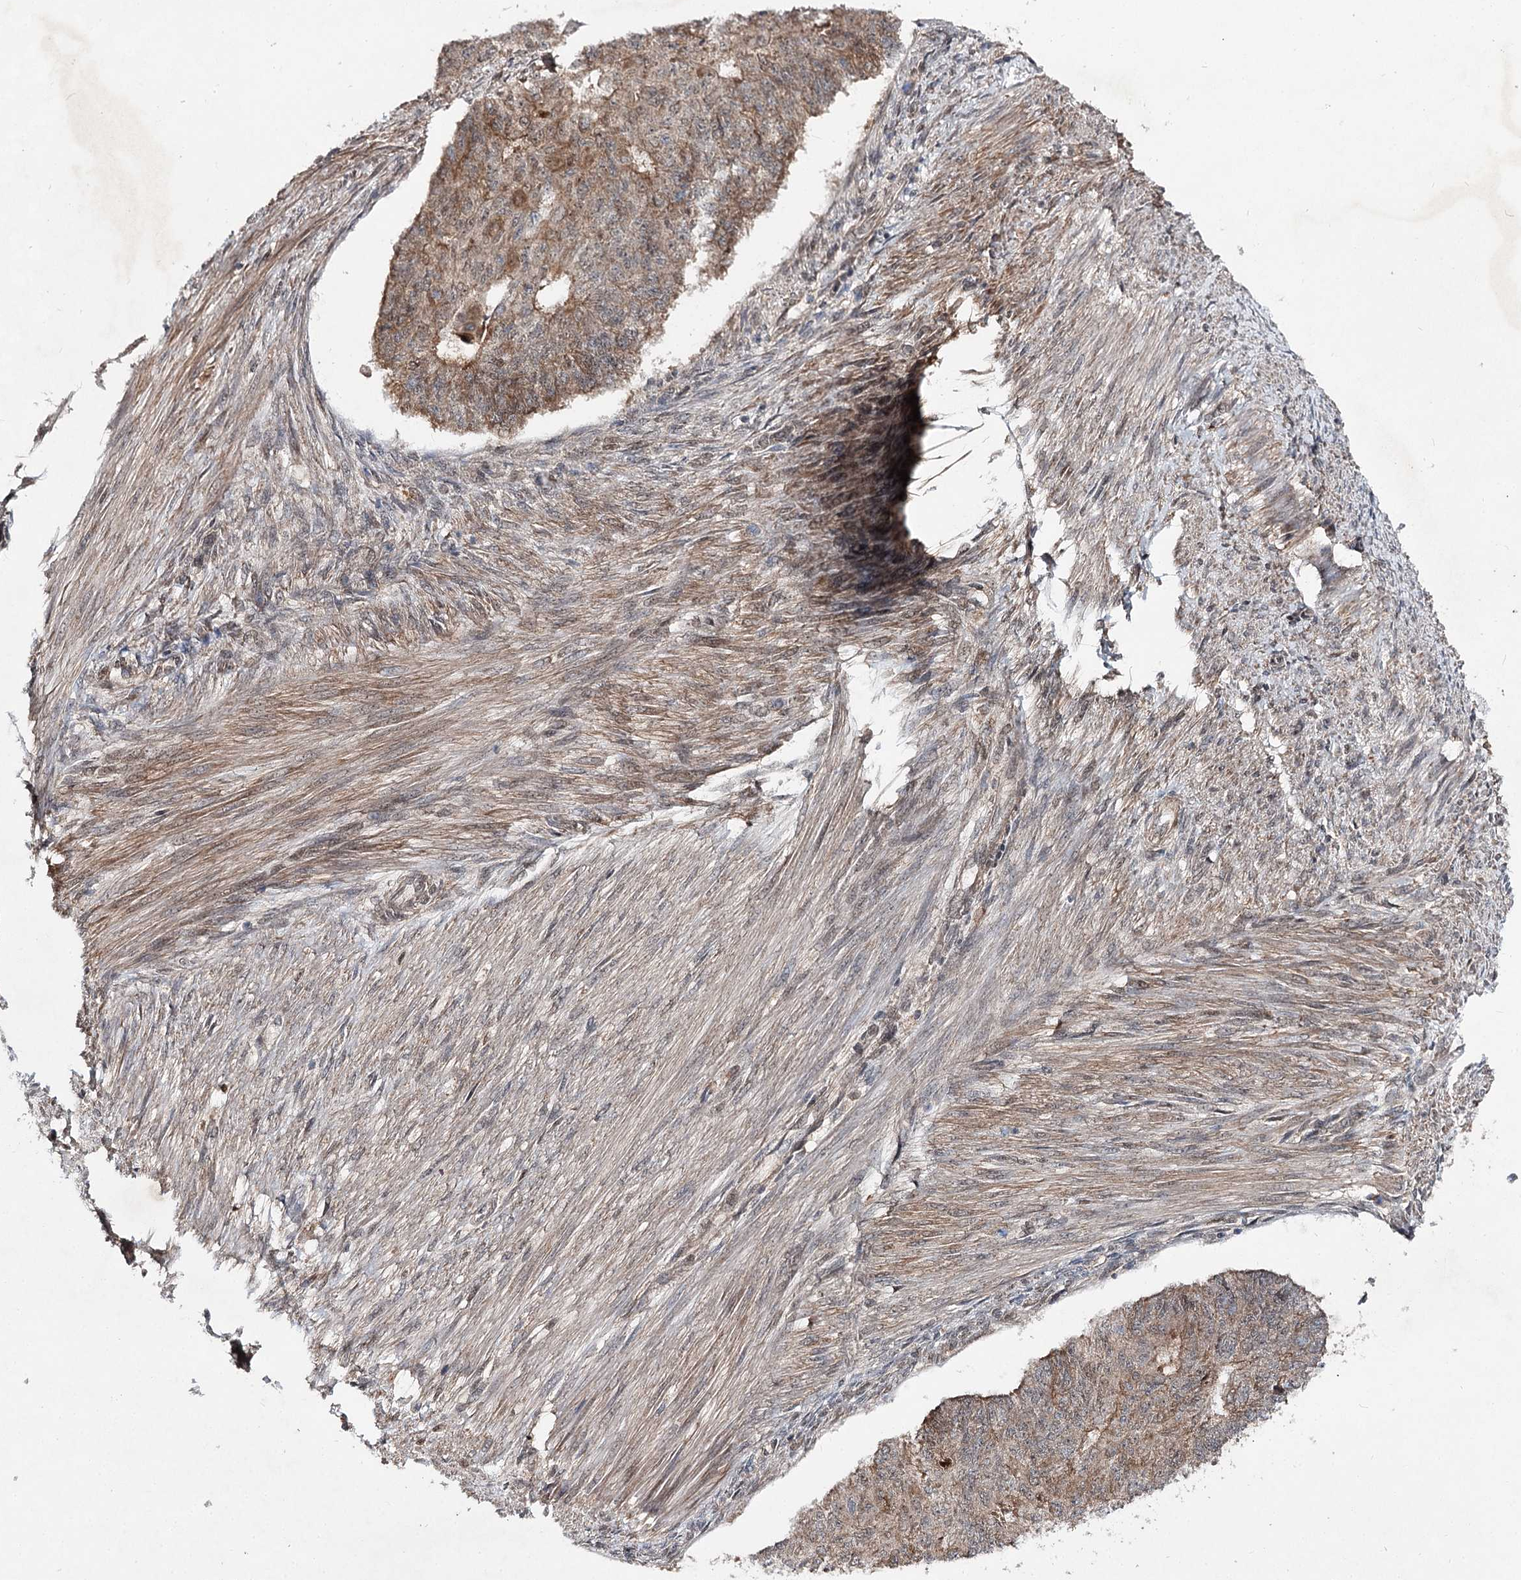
{"staining": {"intensity": "moderate", "quantity": "25%-75%", "location": "cytoplasmic/membranous"}, "tissue": "endometrial cancer", "cell_type": "Tumor cells", "image_type": "cancer", "snomed": [{"axis": "morphology", "description": "Adenocarcinoma, NOS"}, {"axis": "topography", "description": "Endometrium"}], "caption": "Adenocarcinoma (endometrial) stained with a protein marker demonstrates moderate staining in tumor cells.", "gene": "MSANTD2", "patient": {"sex": "female", "age": 32}}